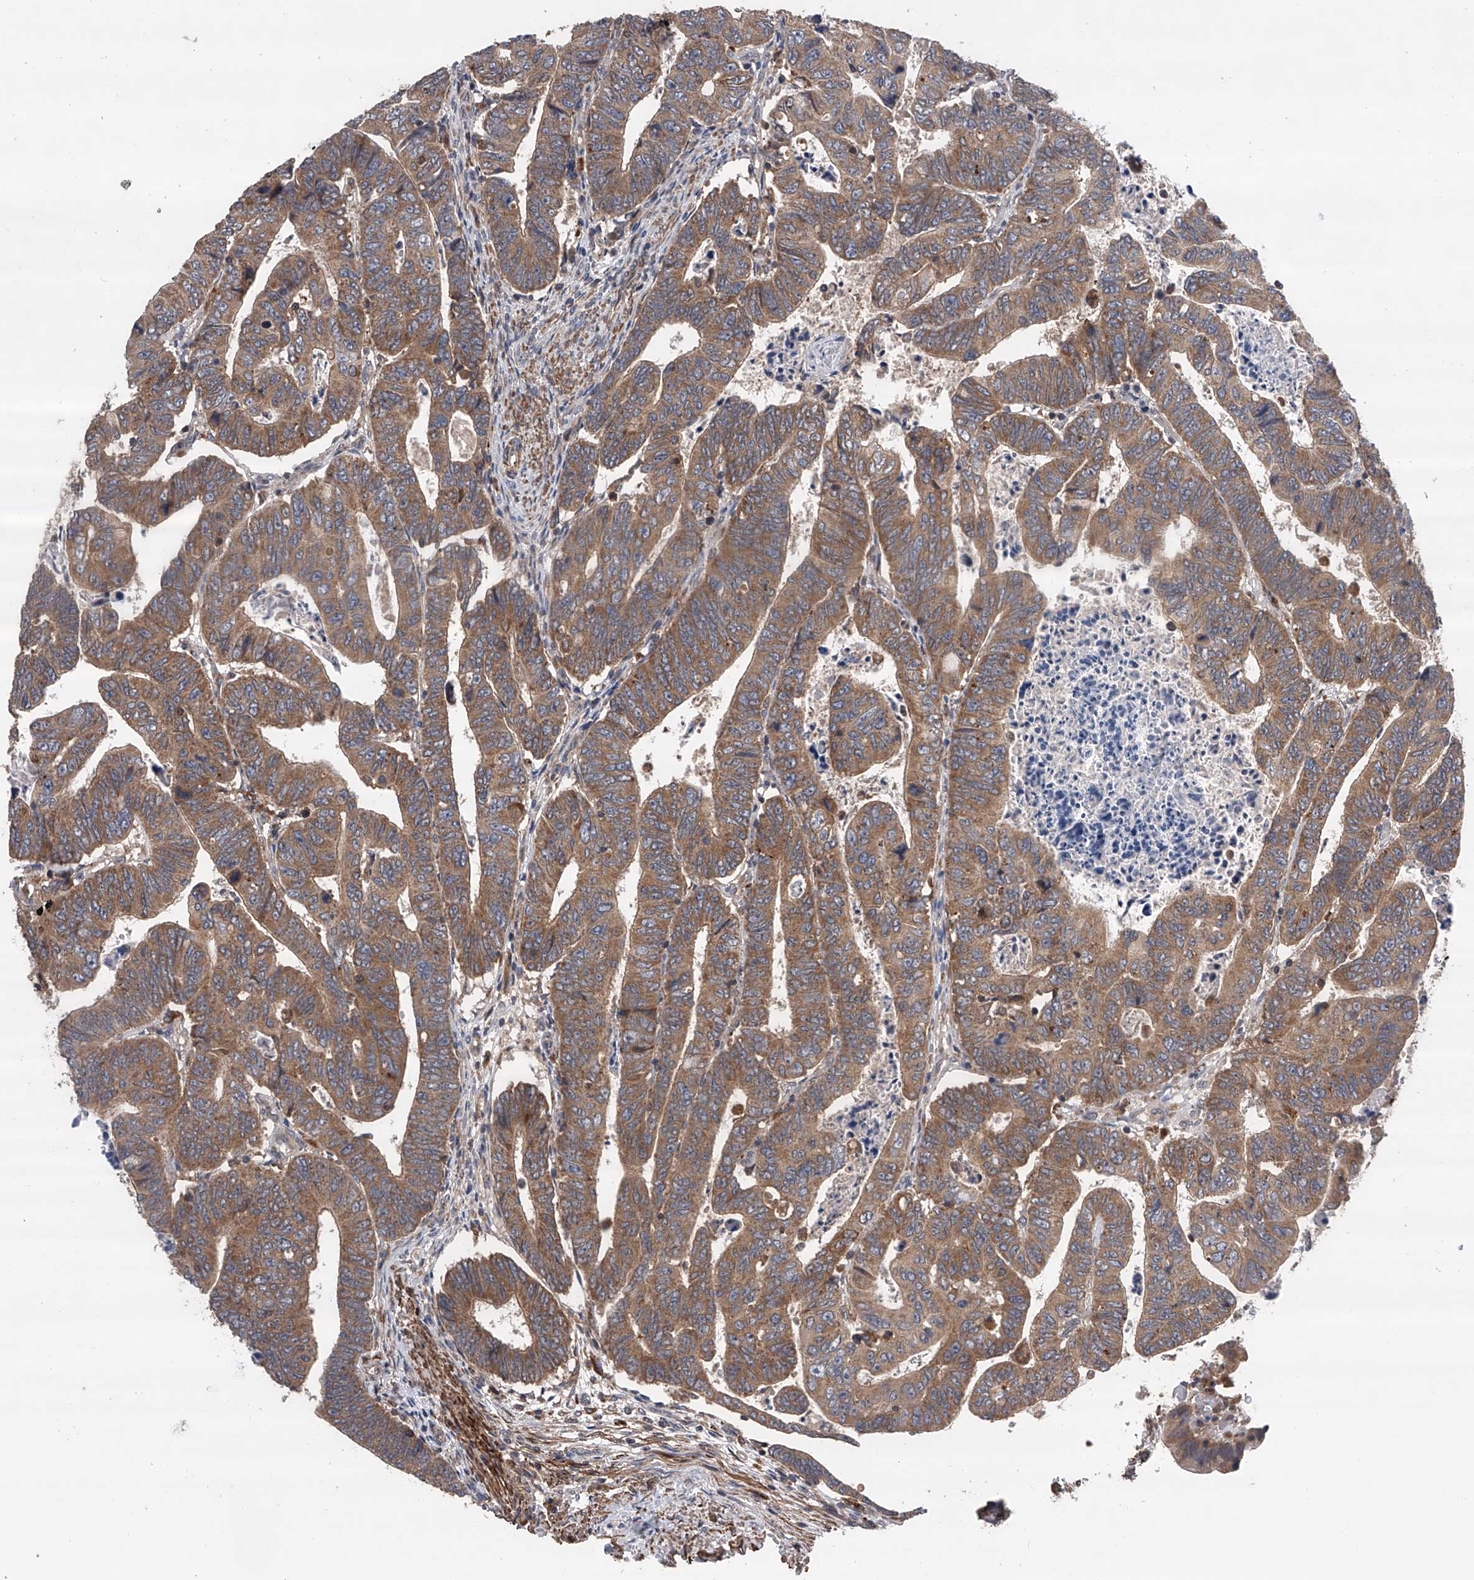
{"staining": {"intensity": "moderate", "quantity": ">75%", "location": "cytoplasmic/membranous"}, "tissue": "colorectal cancer", "cell_type": "Tumor cells", "image_type": "cancer", "snomed": [{"axis": "morphology", "description": "Normal tissue, NOS"}, {"axis": "morphology", "description": "Adenocarcinoma, NOS"}, {"axis": "topography", "description": "Rectum"}], "caption": "The histopathology image shows immunohistochemical staining of colorectal adenocarcinoma. There is moderate cytoplasmic/membranous expression is appreciated in approximately >75% of tumor cells.", "gene": "SPOCK1", "patient": {"sex": "female", "age": 65}}